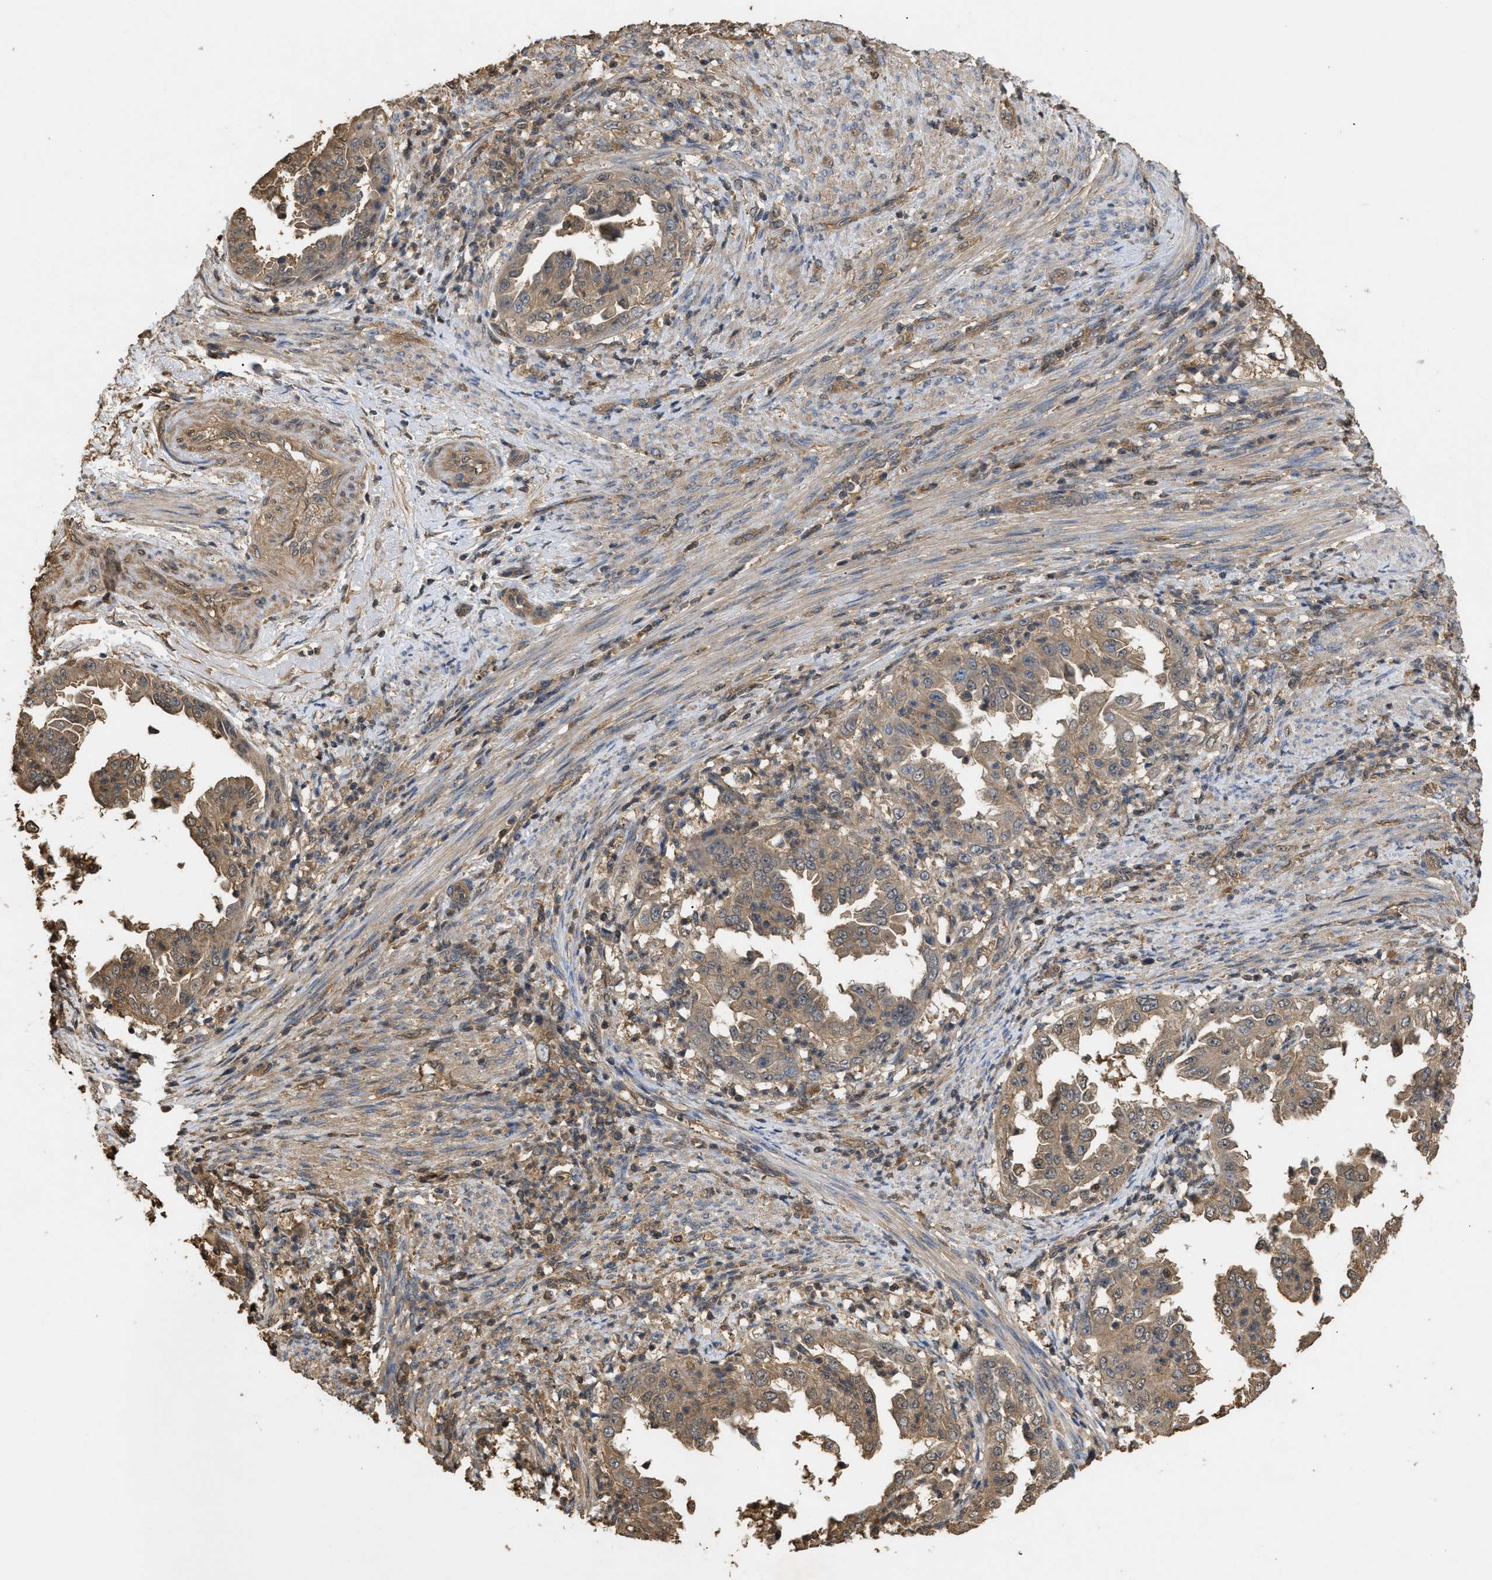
{"staining": {"intensity": "moderate", "quantity": ">75%", "location": "cytoplasmic/membranous"}, "tissue": "endometrial cancer", "cell_type": "Tumor cells", "image_type": "cancer", "snomed": [{"axis": "morphology", "description": "Adenocarcinoma, NOS"}, {"axis": "topography", "description": "Endometrium"}], "caption": "An immunohistochemistry micrograph of tumor tissue is shown. Protein staining in brown labels moderate cytoplasmic/membranous positivity in endometrial cancer within tumor cells.", "gene": "CALM1", "patient": {"sex": "female", "age": 85}}